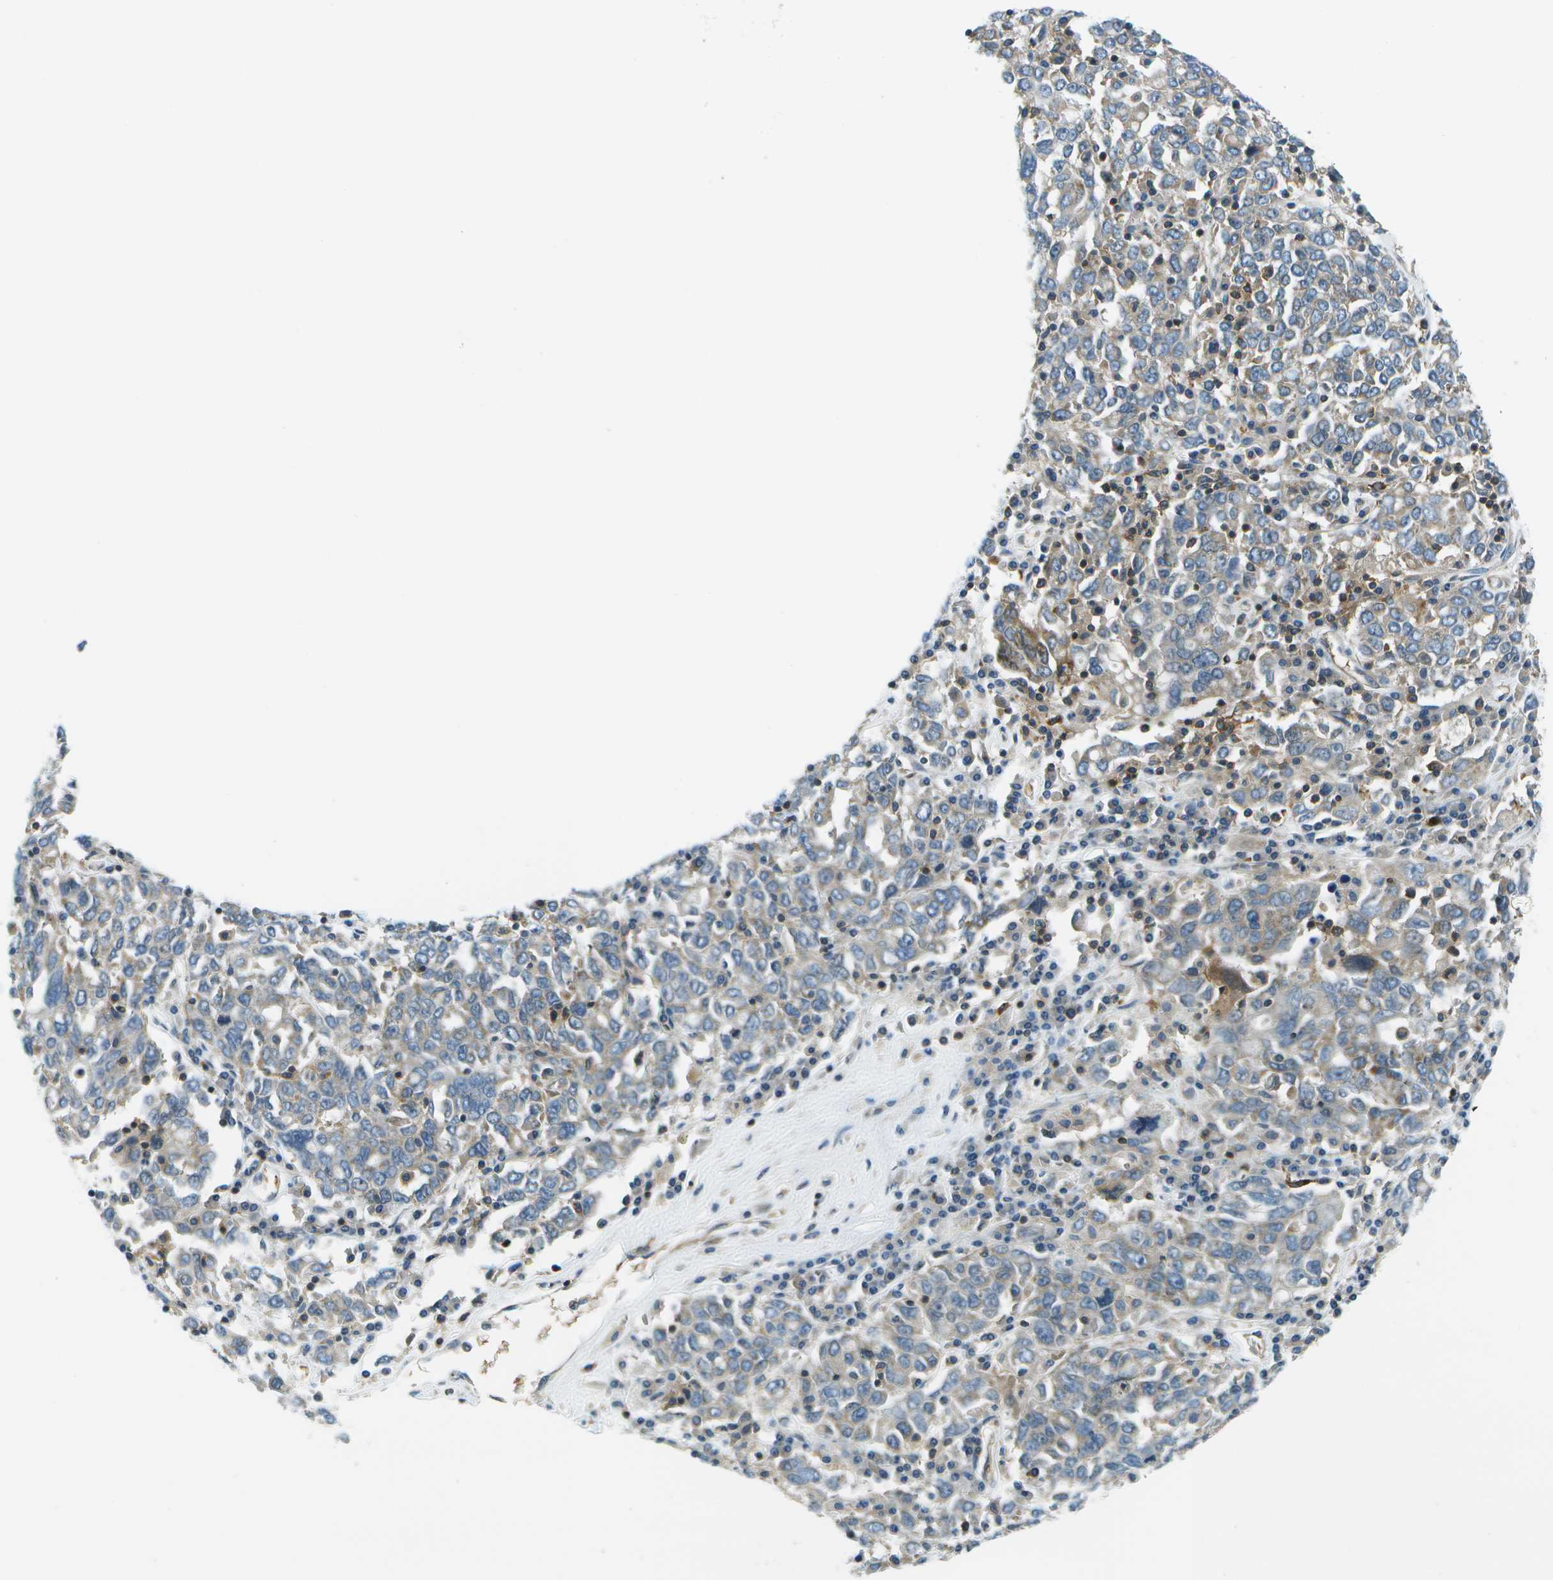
{"staining": {"intensity": "moderate", "quantity": "<25%", "location": "cytoplasmic/membranous"}, "tissue": "ovarian cancer", "cell_type": "Tumor cells", "image_type": "cancer", "snomed": [{"axis": "morphology", "description": "Carcinoma, endometroid"}, {"axis": "topography", "description": "Ovary"}], "caption": "A photomicrograph showing moderate cytoplasmic/membranous staining in about <25% of tumor cells in ovarian endometroid carcinoma, as visualized by brown immunohistochemical staining.", "gene": "CTIF", "patient": {"sex": "female", "age": 62}}